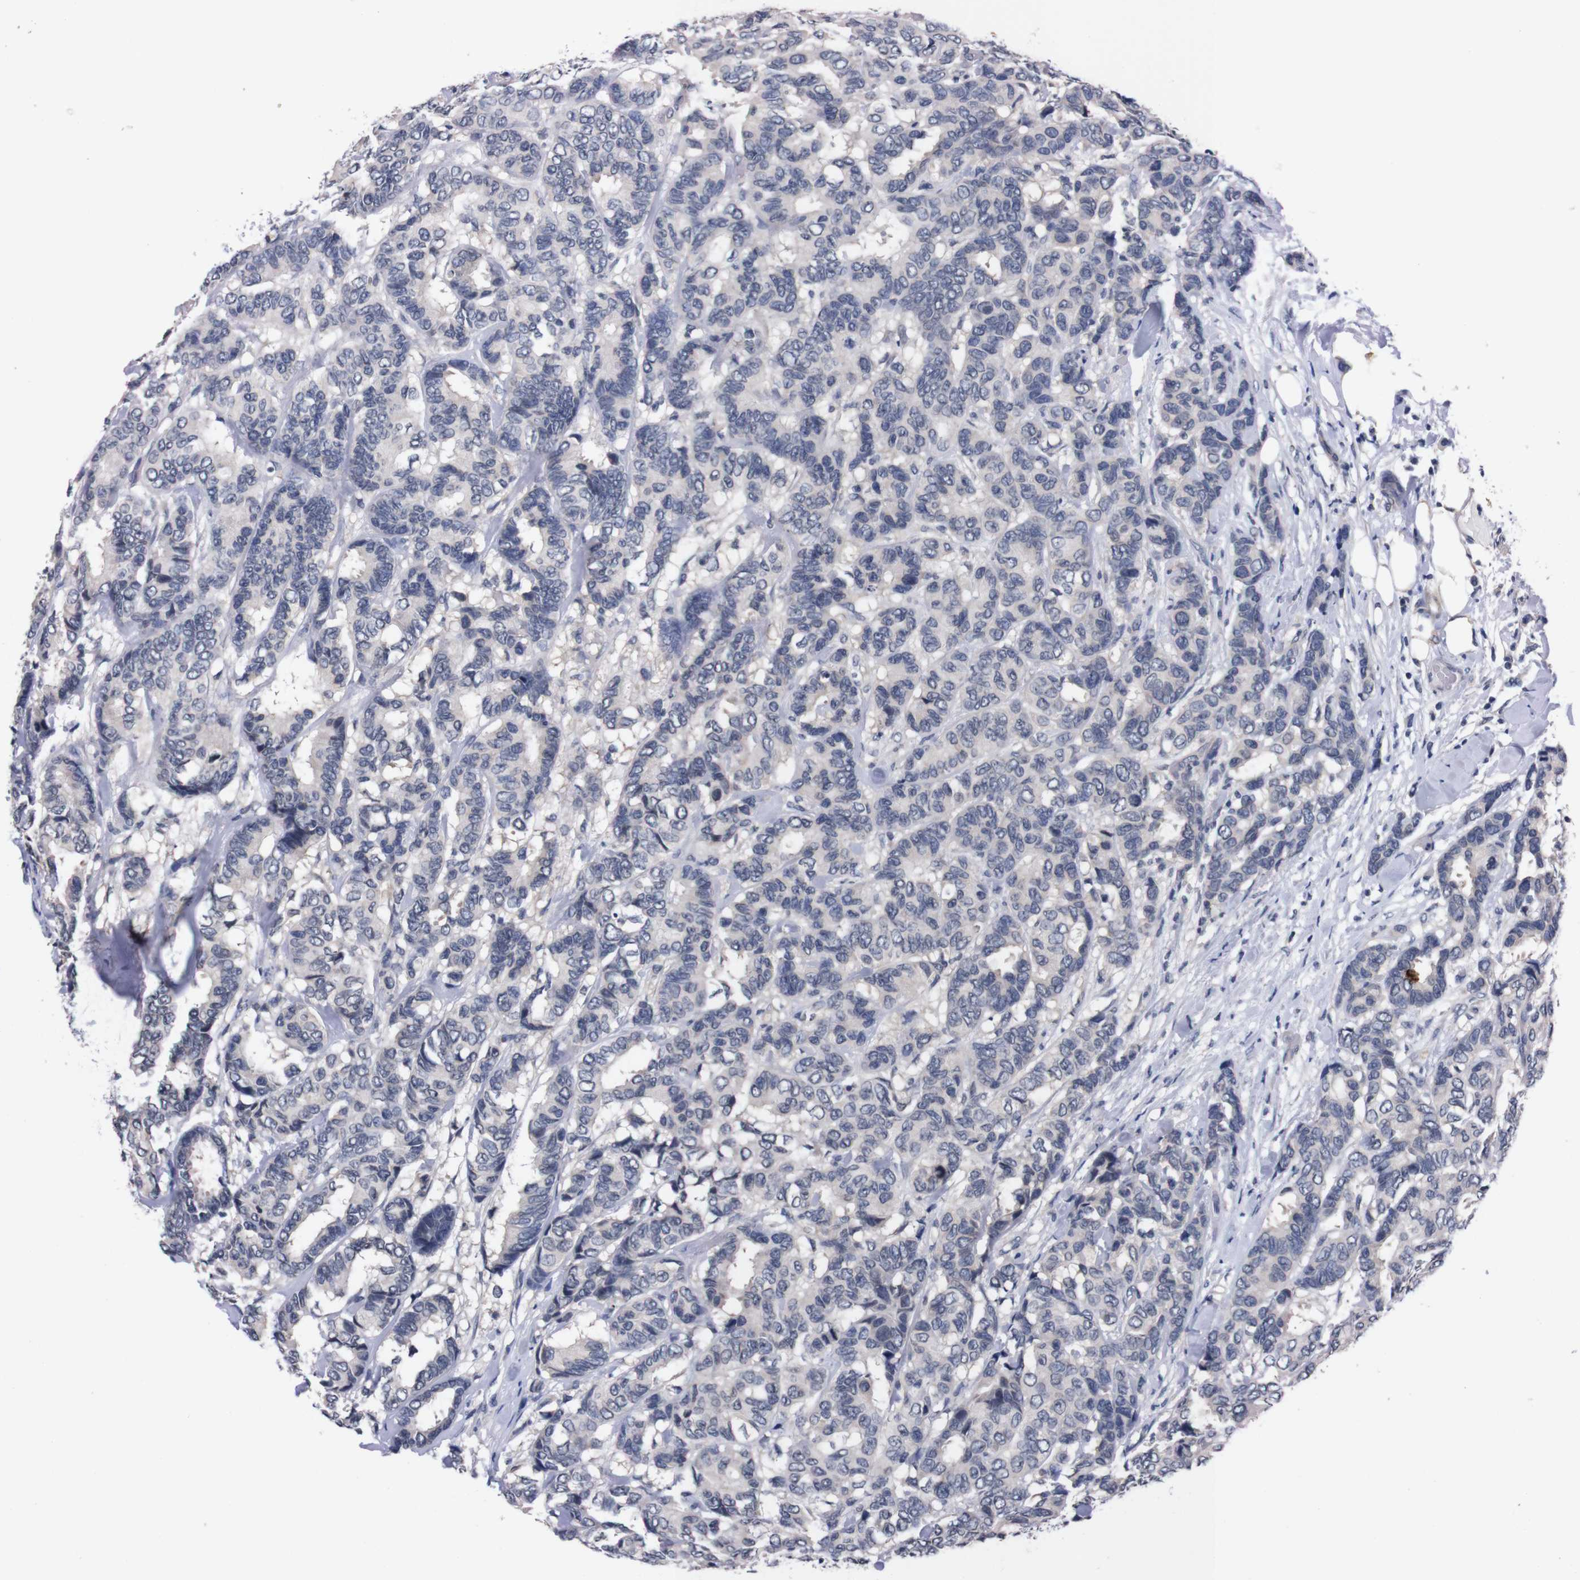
{"staining": {"intensity": "negative", "quantity": "none", "location": "none"}, "tissue": "breast cancer", "cell_type": "Tumor cells", "image_type": "cancer", "snomed": [{"axis": "morphology", "description": "Duct carcinoma"}, {"axis": "topography", "description": "Breast"}], "caption": "The micrograph demonstrates no significant expression in tumor cells of breast invasive ductal carcinoma. Nuclei are stained in blue.", "gene": "TNFRSF21", "patient": {"sex": "female", "age": 87}}